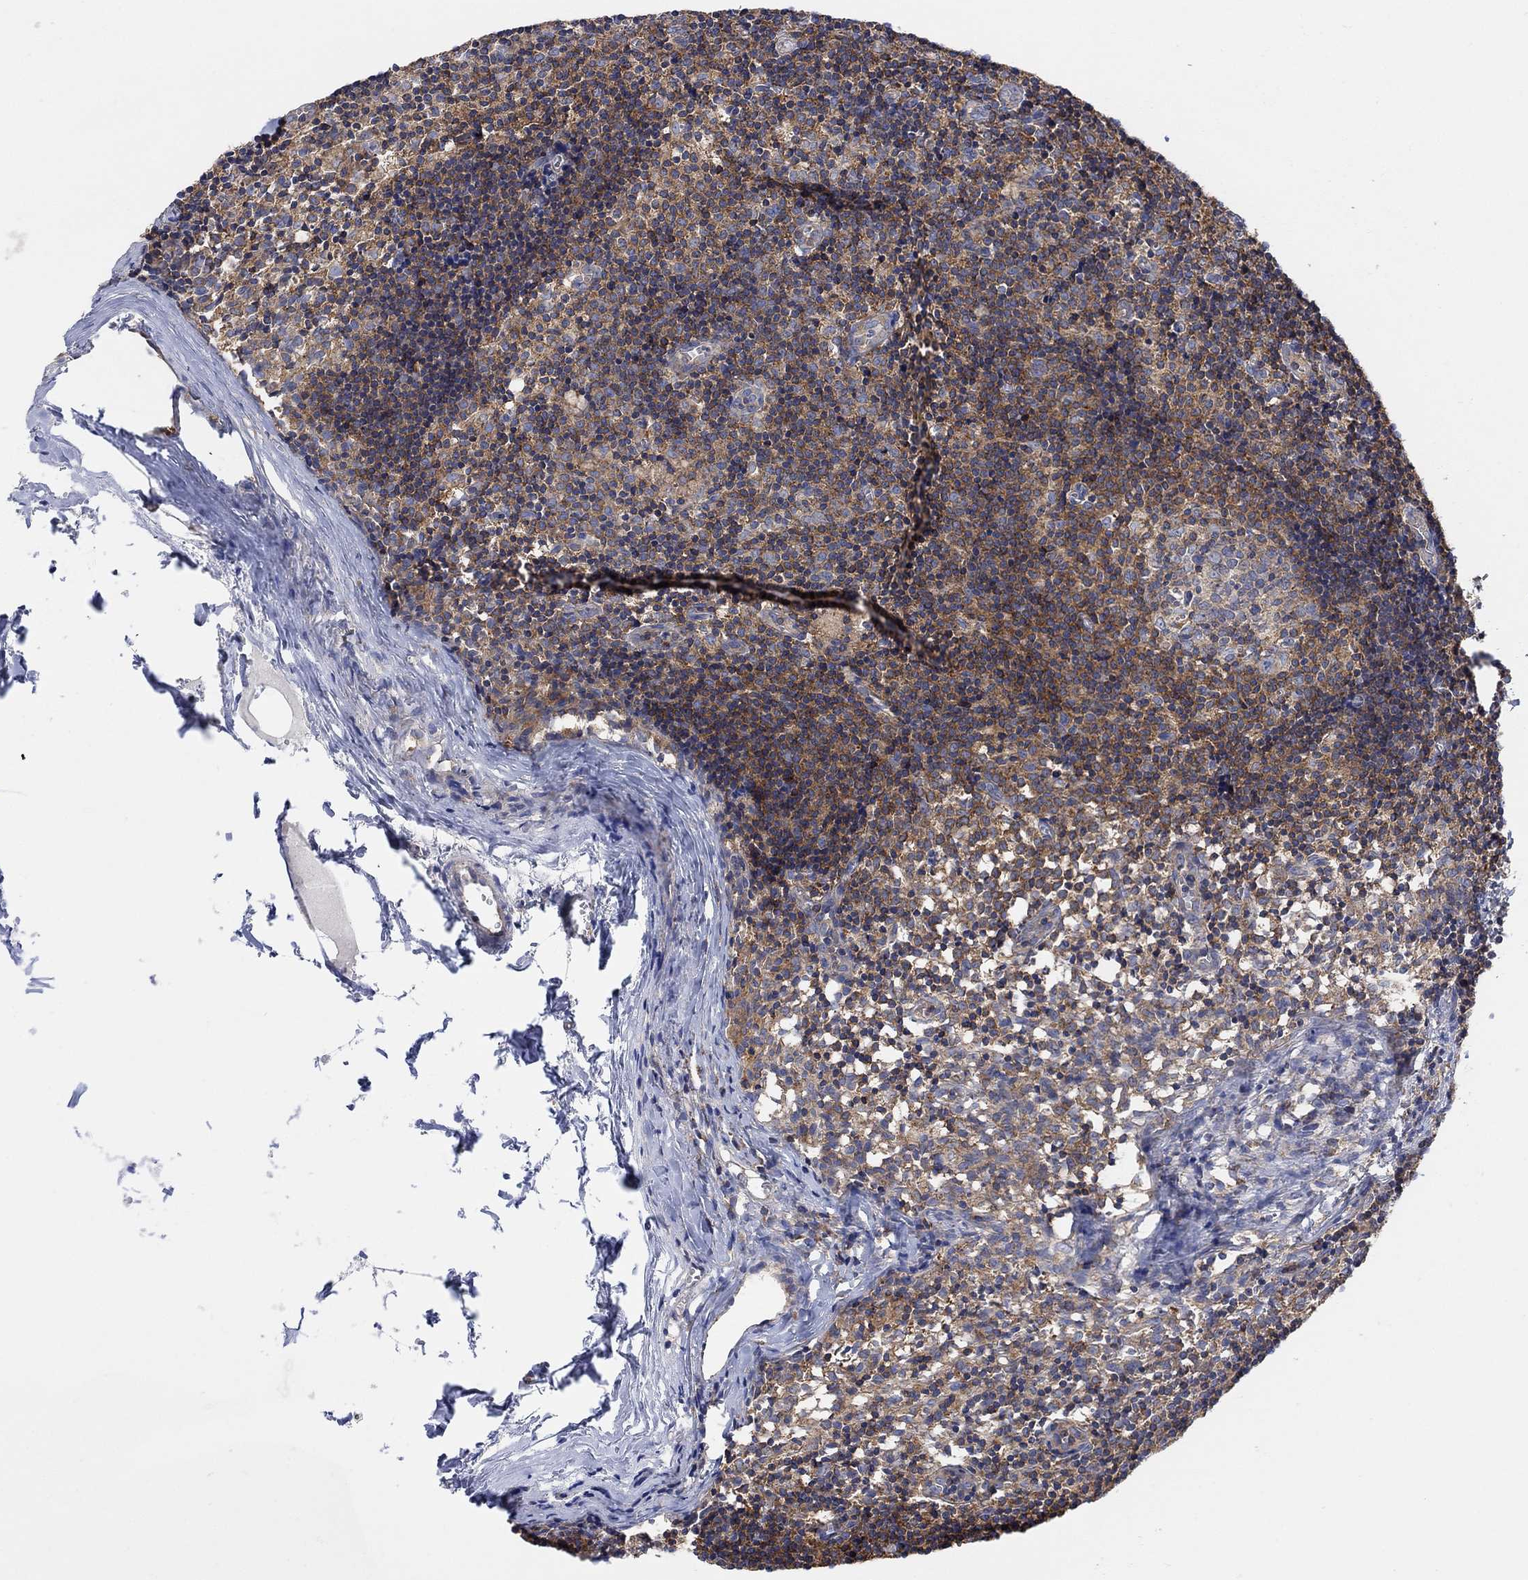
{"staining": {"intensity": "weak", "quantity": "25%-75%", "location": "cytoplasmic/membranous"}, "tissue": "lymph node", "cell_type": "Germinal center cells", "image_type": "normal", "snomed": [{"axis": "morphology", "description": "Normal tissue, NOS"}, {"axis": "topography", "description": "Lymph node"}], "caption": "A micrograph showing weak cytoplasmic/membranous staining in approximately 25%-75% of germinal center cells in normal lymph node, as visualized by brown immunohistochemical staining.", "gene": "BLOC1S3", "patient": {"sex": "female", "age": 52}}